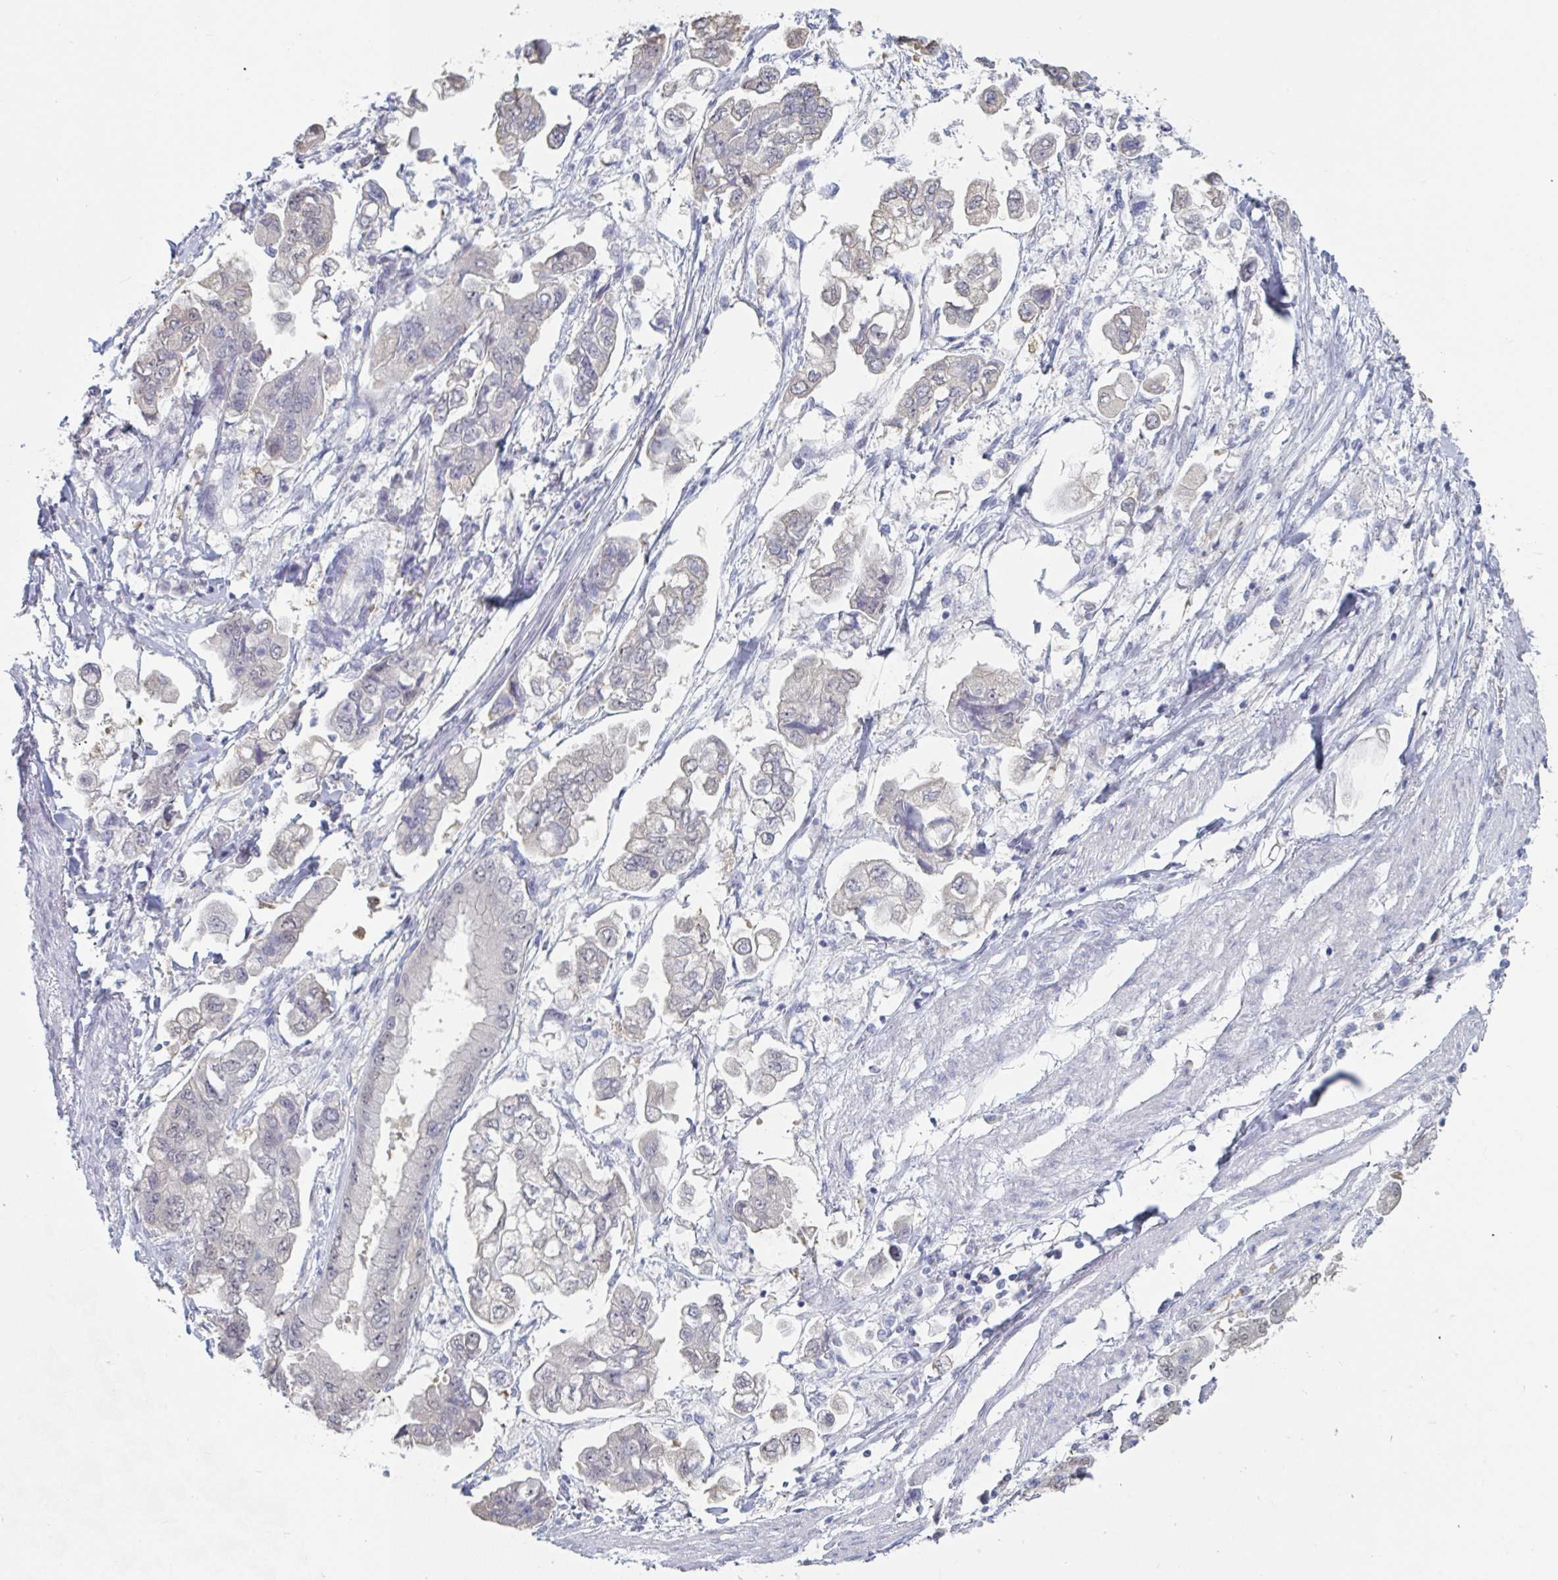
{"staining": {"intensity": "negative", "quantity": "none", "location": "none"}, "tissue": "stomach cancer", "cell_type": "Tumor cells", "image_type": "cancer", "snomed": [{"axis": "morphology", "description": "Adenocarcinoma, NOS"}, {"axis": "topography", "description": "Stomach"}], "caption": "Histopathology image shows no protein expression in tumor cells of stomach cancer tissue.", "gene": "FOXA1", "patient": {"sex": "male", "age": 62}}